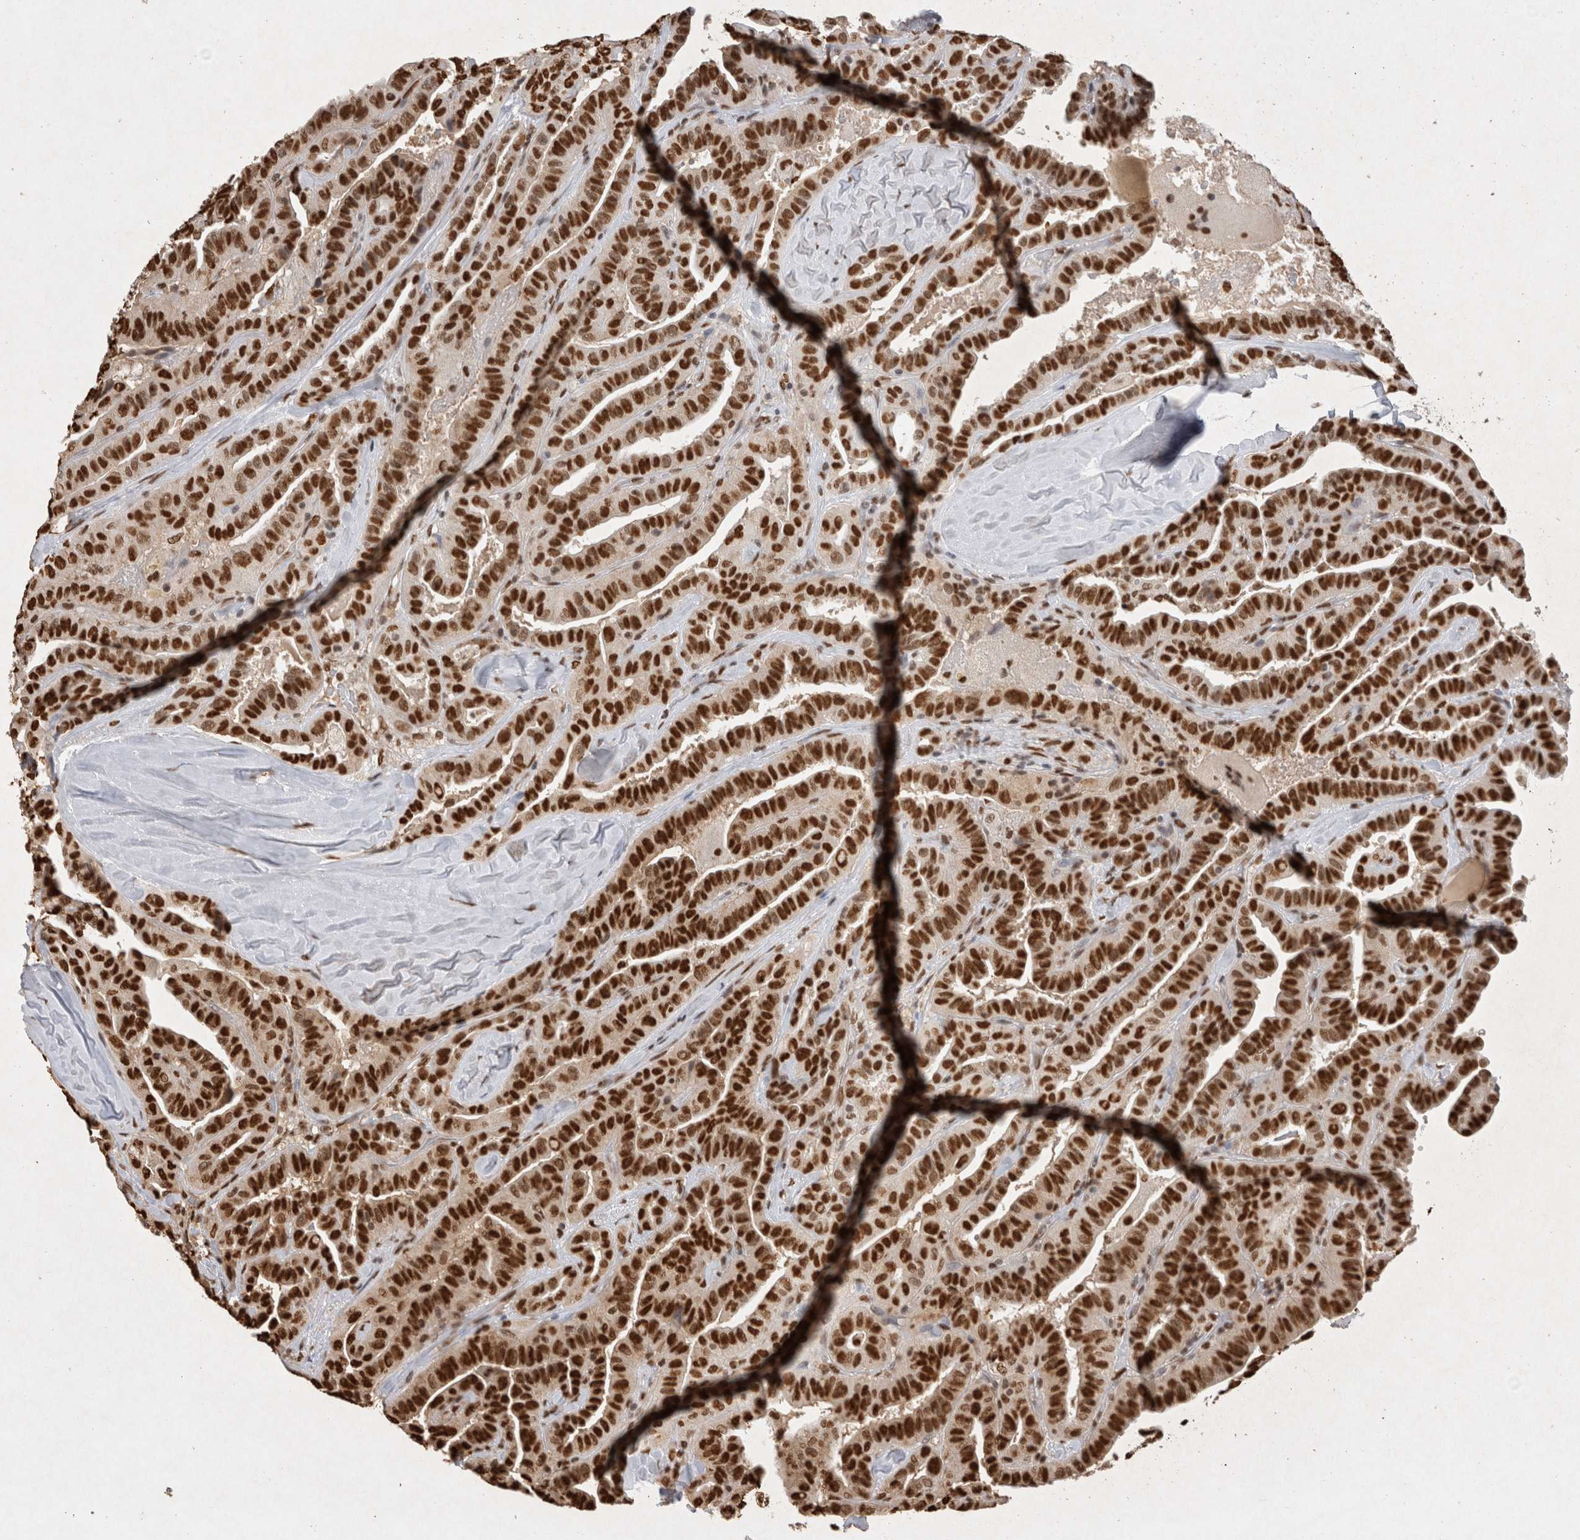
{"staining": {"intensity": "strong", "quantity": ">75%", "location": "nuclear"}, "tissue": "thyroid cancer", "cell_type": "Tumor cells", "image_type": "cancer", "snomed": [{"axis": "morphology", "description": "Papillary adenocarcinoma, NOS"}, {"axis": "topography", "description": "Thyroid gland"}], "caption": "Papillary adenocarcinoma (thyroid) stained with DAB (3,3'-diaminobenzidine) immunohistochemistry (IHC) exhibits high levels of strong nuclear staining in about >75% of tumor cells.", "gene": "HDGF", "patient": {"sex": "male", "age": 77}}